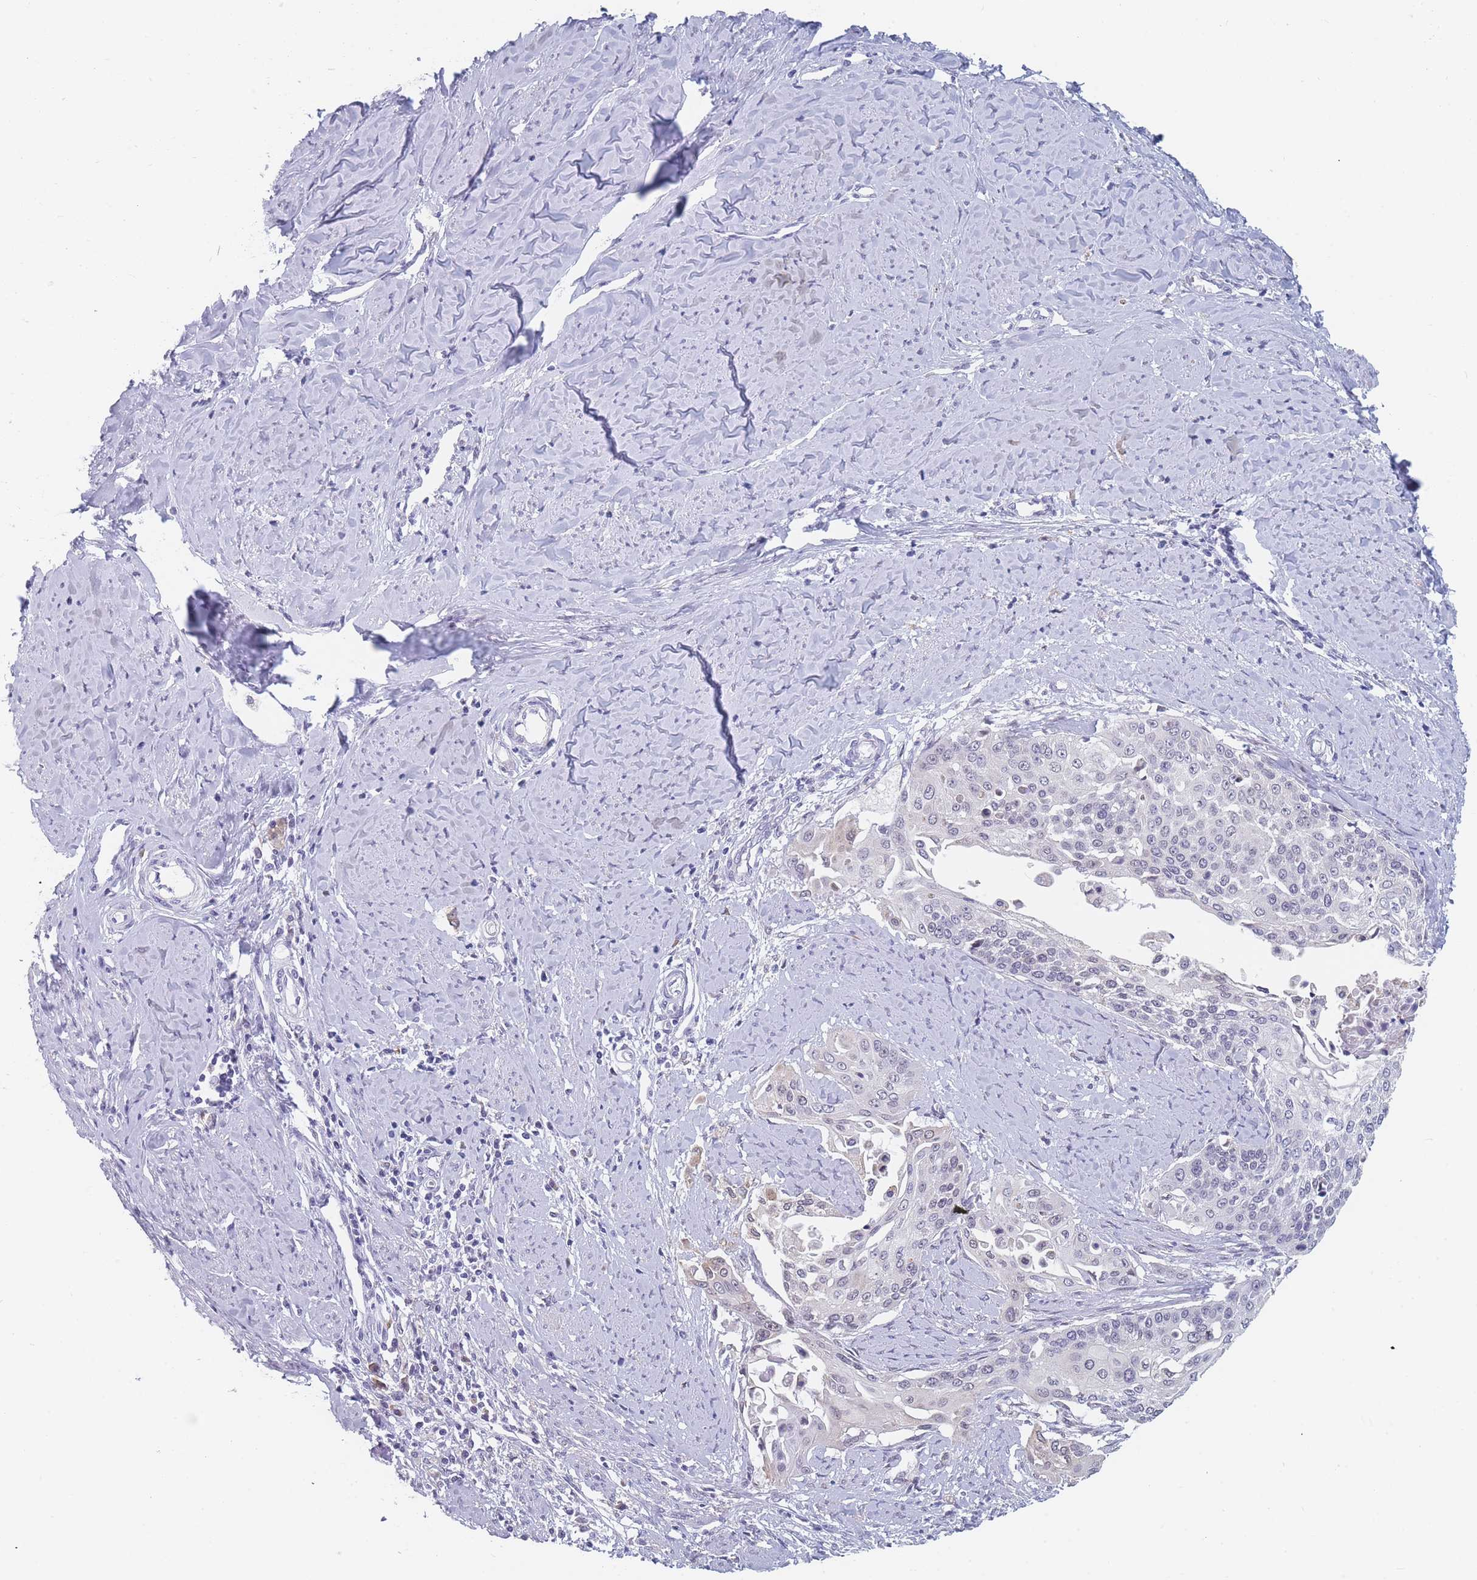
{"staining": {"intensity": "negative", "quantity": "none", "location": "none"}, "tissue": "cervical cancer", "cell_type": "Tumor cells", "image_type": "cancer", "snomed": [{"axis": "morphology", "description": "Squamous cell carcinoma, NOS"}, {"axis": "topography", "description": "Cervix"}], "caption": "An IHC photomicrograph of cervical cancer is shown. There is no staining in tumor cells of cervical cancer.", "gene": "TMED10", "patient": {"sex": "female", "age": 44}}